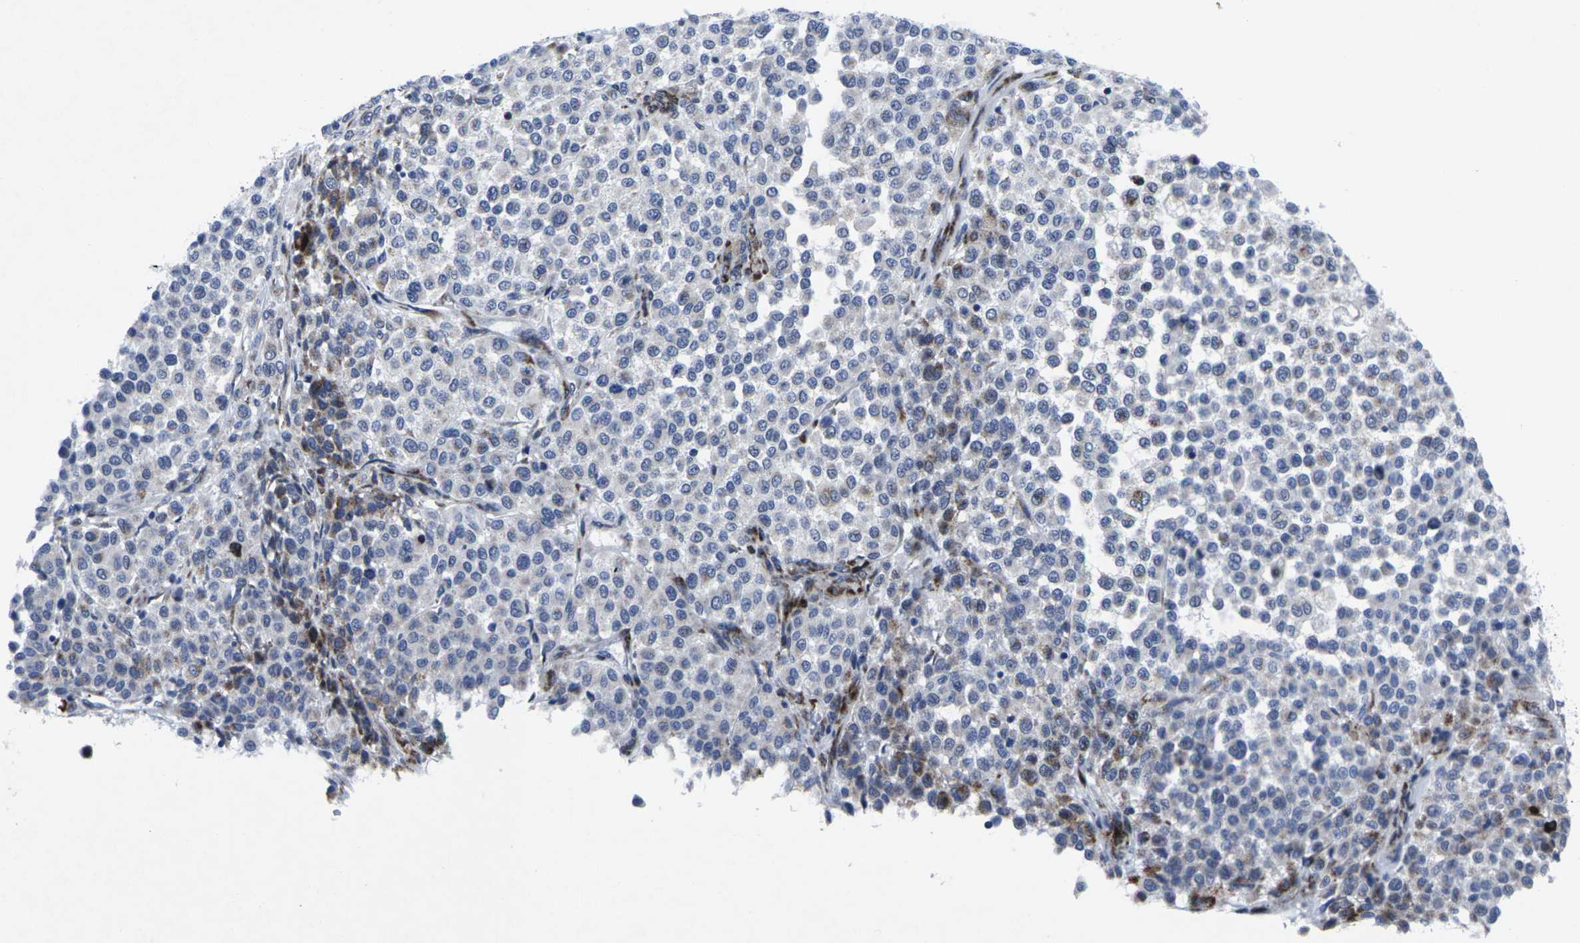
{"staining": {"intensity": "moderate", "quantity": "<25%", "location": "cytoplasmic/membranous"}, "tissue": "melanoma", "cell_type": "Tumor cells", "image_type": "cancer", "snomed": [{"axis": "morphology", "description": "Malignant melanoma, Metastatic site"}, {"axis": "topography", "description": "Pancreas"}], "caption": "Moderate cytoplasmic/membranous protein positivity is appreciated in approximately <25% of tumor cells in malignant melanoma (metastatic site).", "gene": "RPN1", "patient": {"sex": "female", "age": 30}}